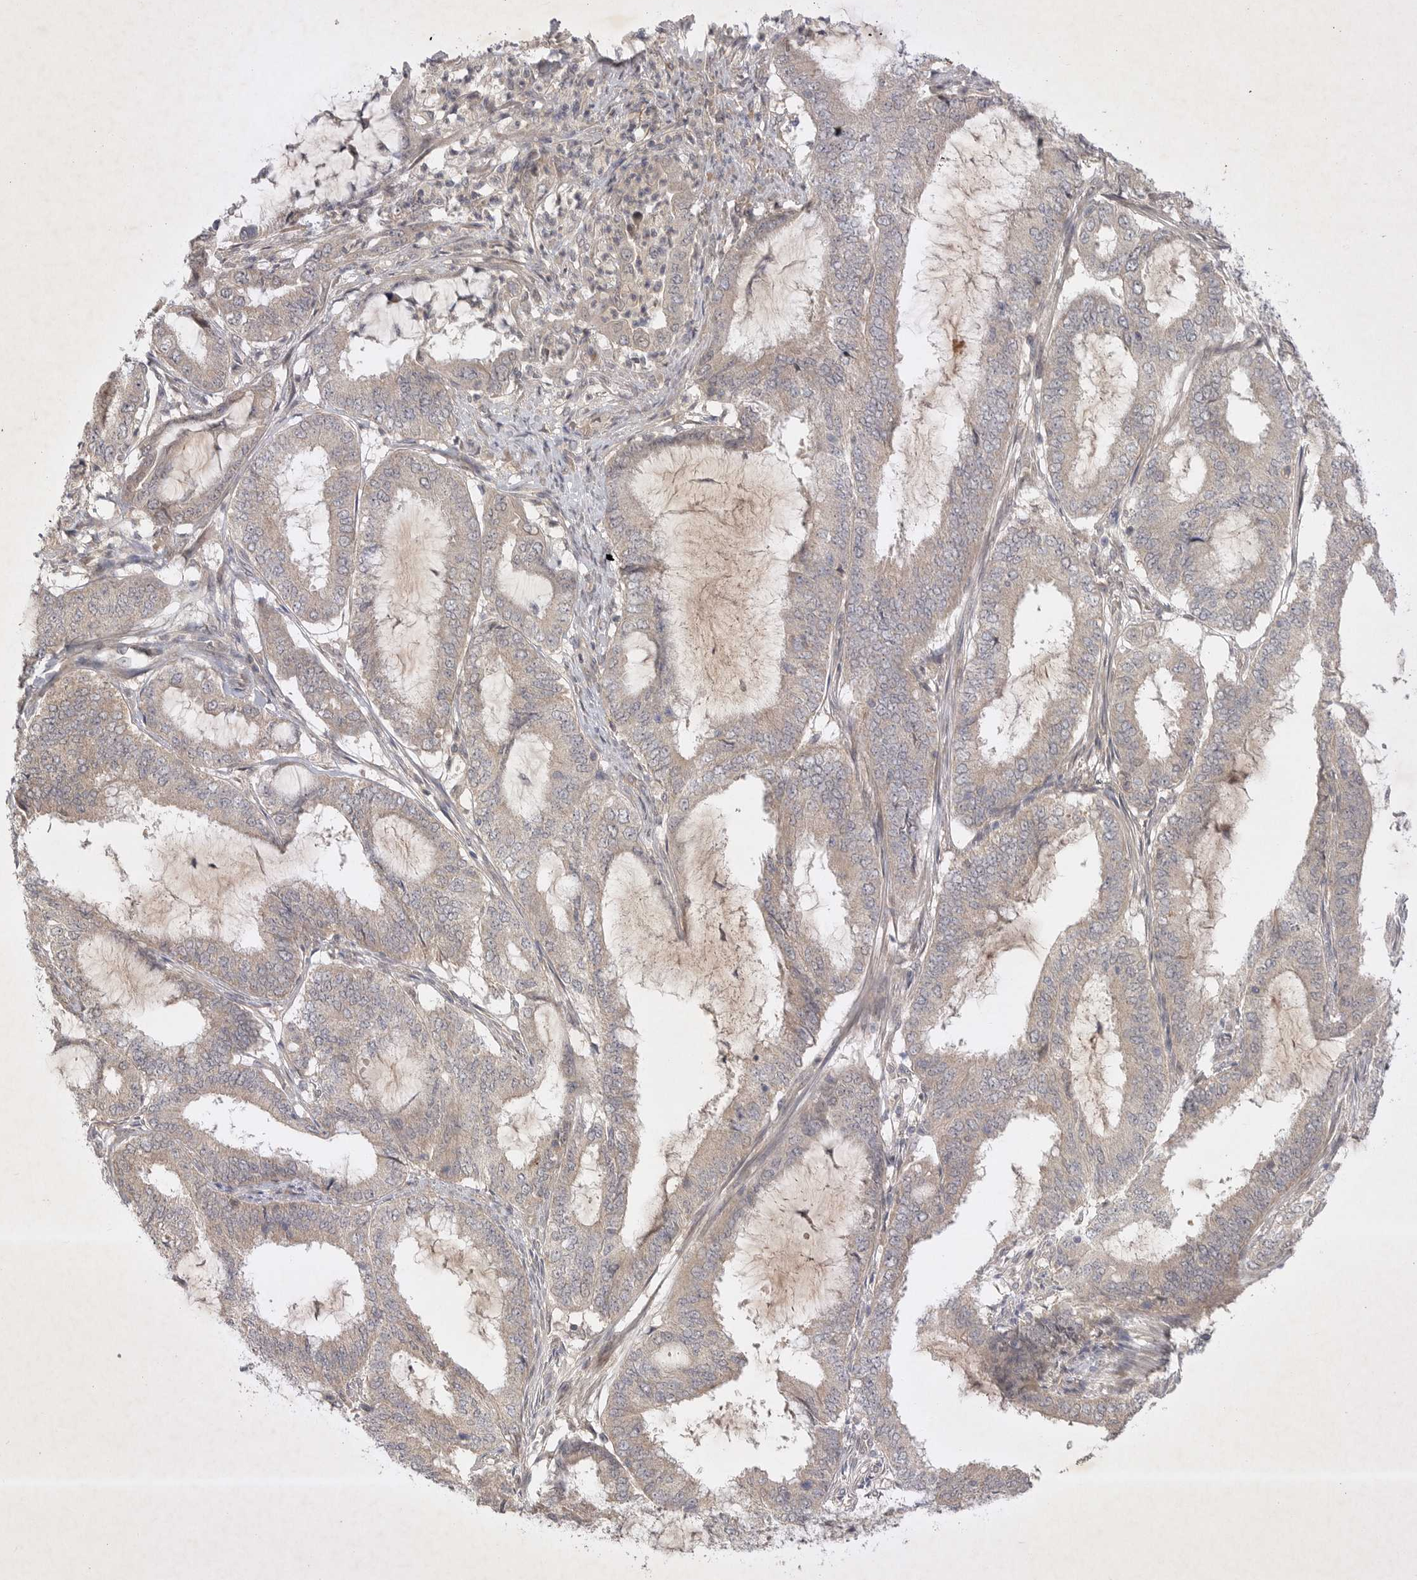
{"staining": {"intensity": "negative", "quantity": "none", "location": "none"}, "tissue": "endometrial cancer", "cell_type": "Tumor cells", "image_type": "cancer", "snomed": [{"axis": "morphology", "description": "Adenocarcinoma, NOS"}, {"axis": "topography", "description": "Endometrium"}], "caption": "This is a histopathology image of IHC staining of adenocarcinoma (endometrial), which shows no staining in tumor cells.", "gene": "PTPDC1", "patient": {"sex": "female", "age": 51}}